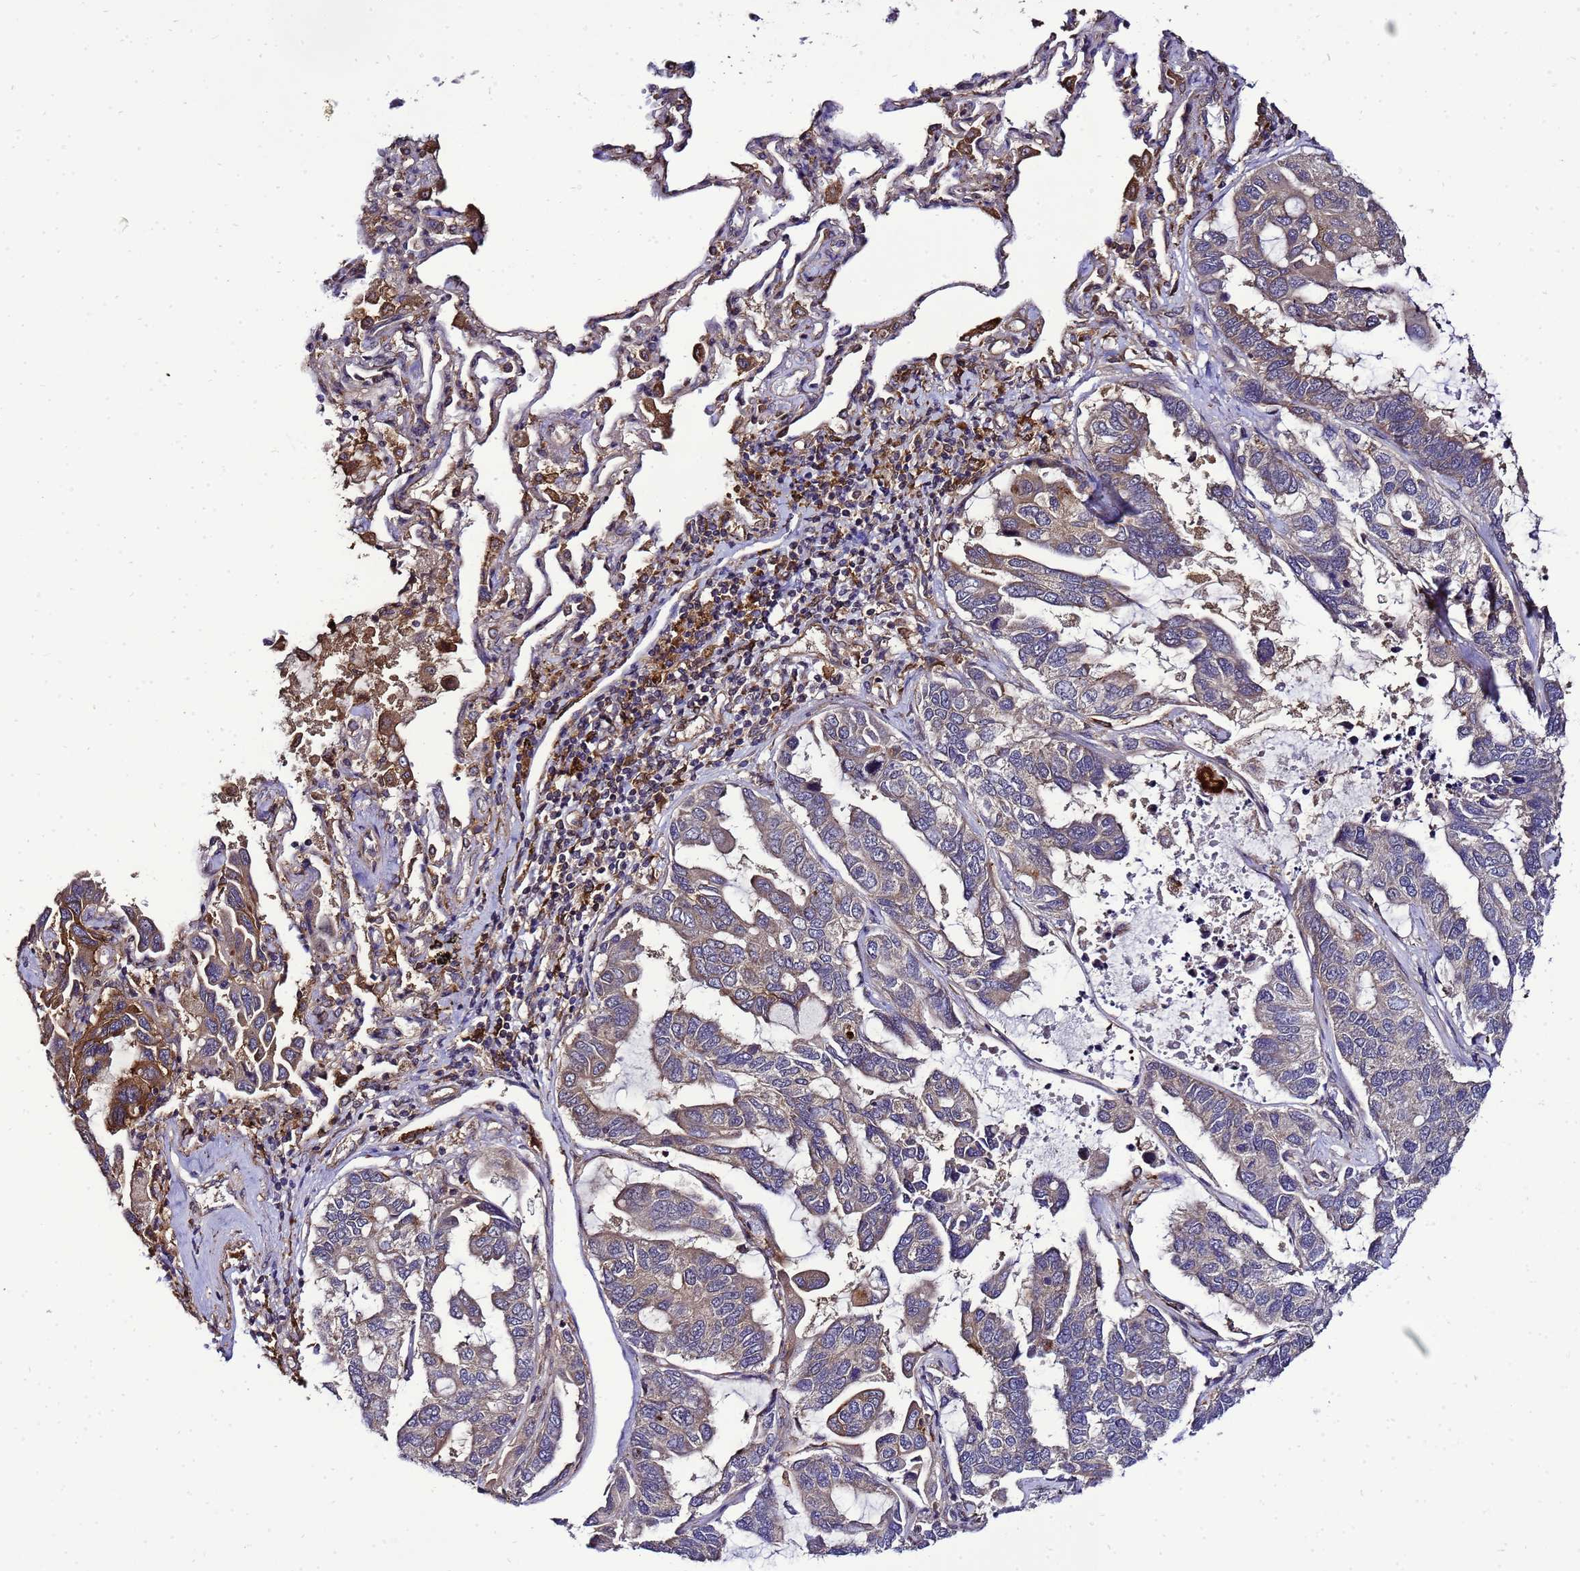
{"staining": {"intensity": "weak", "quantity": "25%-75%", "location": "cytoplasmic/membranous"}, "tissue": "lung cancer", "cell_type": "Tumor cells", "image_type": "cancer", "snomed": [{"axis": "morphology", "description": "Adenocarcinoma, NOS"}, {"axis": "topography", "description": "Lung"}], "caption": "A brown stain labels weak cytoplasmic/membranous positivity of a protein in human lung adenocarcinoma tumor cells. (DAB (3,3'-diaminobenzidine) IHC with brightfield microscopy, high magnification).", "gene": "TRABD", "patient": {"sex": "male", "age": 64}}